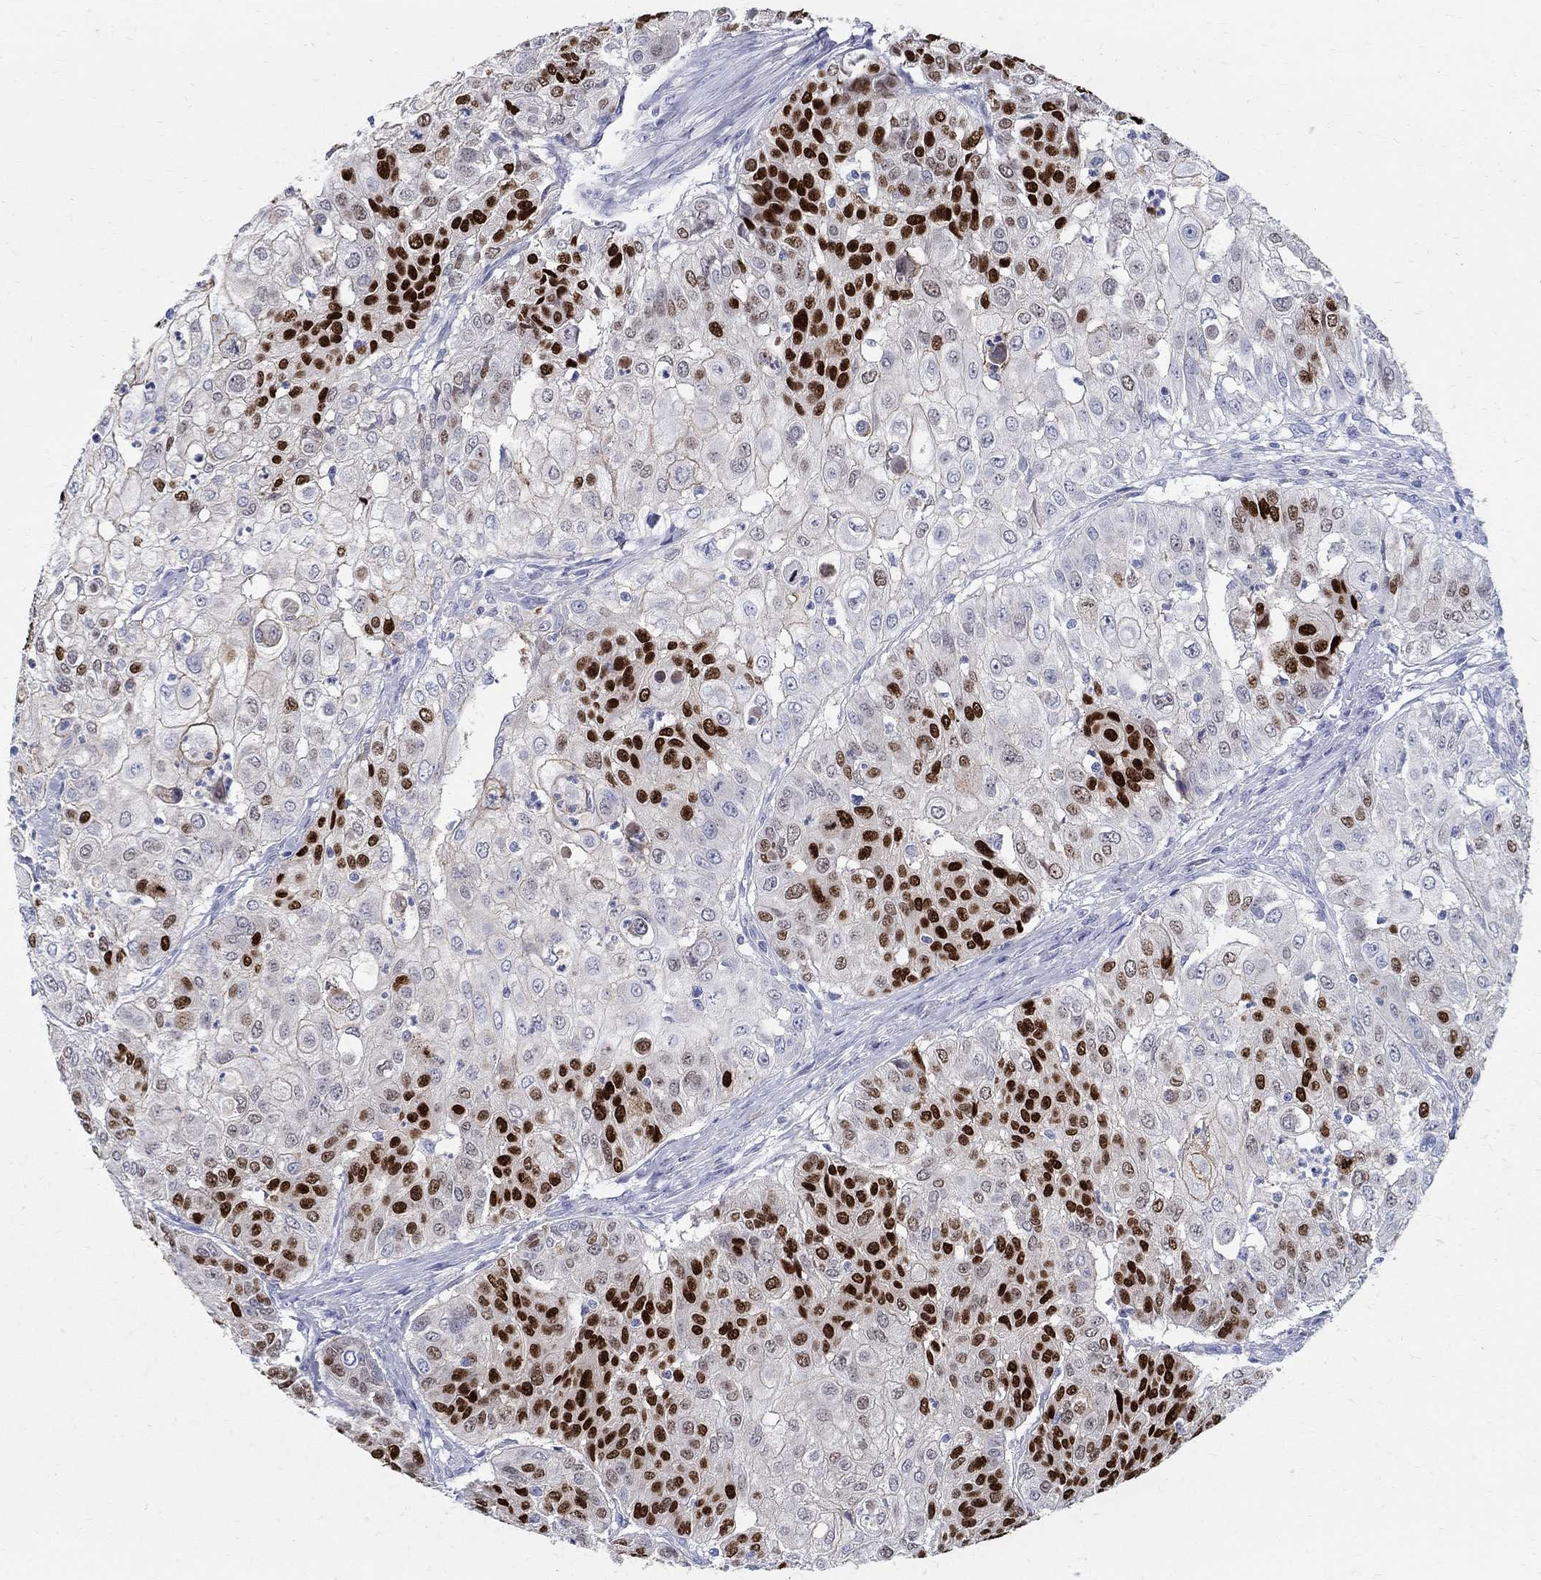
{"staining": {"intensity": "strong", "quantity": "25%-75%", "location": "nuclear"}, "tissue": "urothelial cancer", "cell_type": "Tumor cells", "image_type": "cancer", "snomed": [{"axis": "morphology", "description": "Urothelial carcinoma, High grade"}, {"axis": "topography", "description": "Urinary bladder"}], "caption": "Urothelial cancer was stained to show a protein in brown. There is high levels of strong nuclear staining in approximately 25%-75% of tumor cells. (DAB (3,3'-diaminobenzidine) IHC, brown staining for protein, blue staining for nuclei).", "gene": "SOX2", "patient": {"sex": "female", "age": 79}}